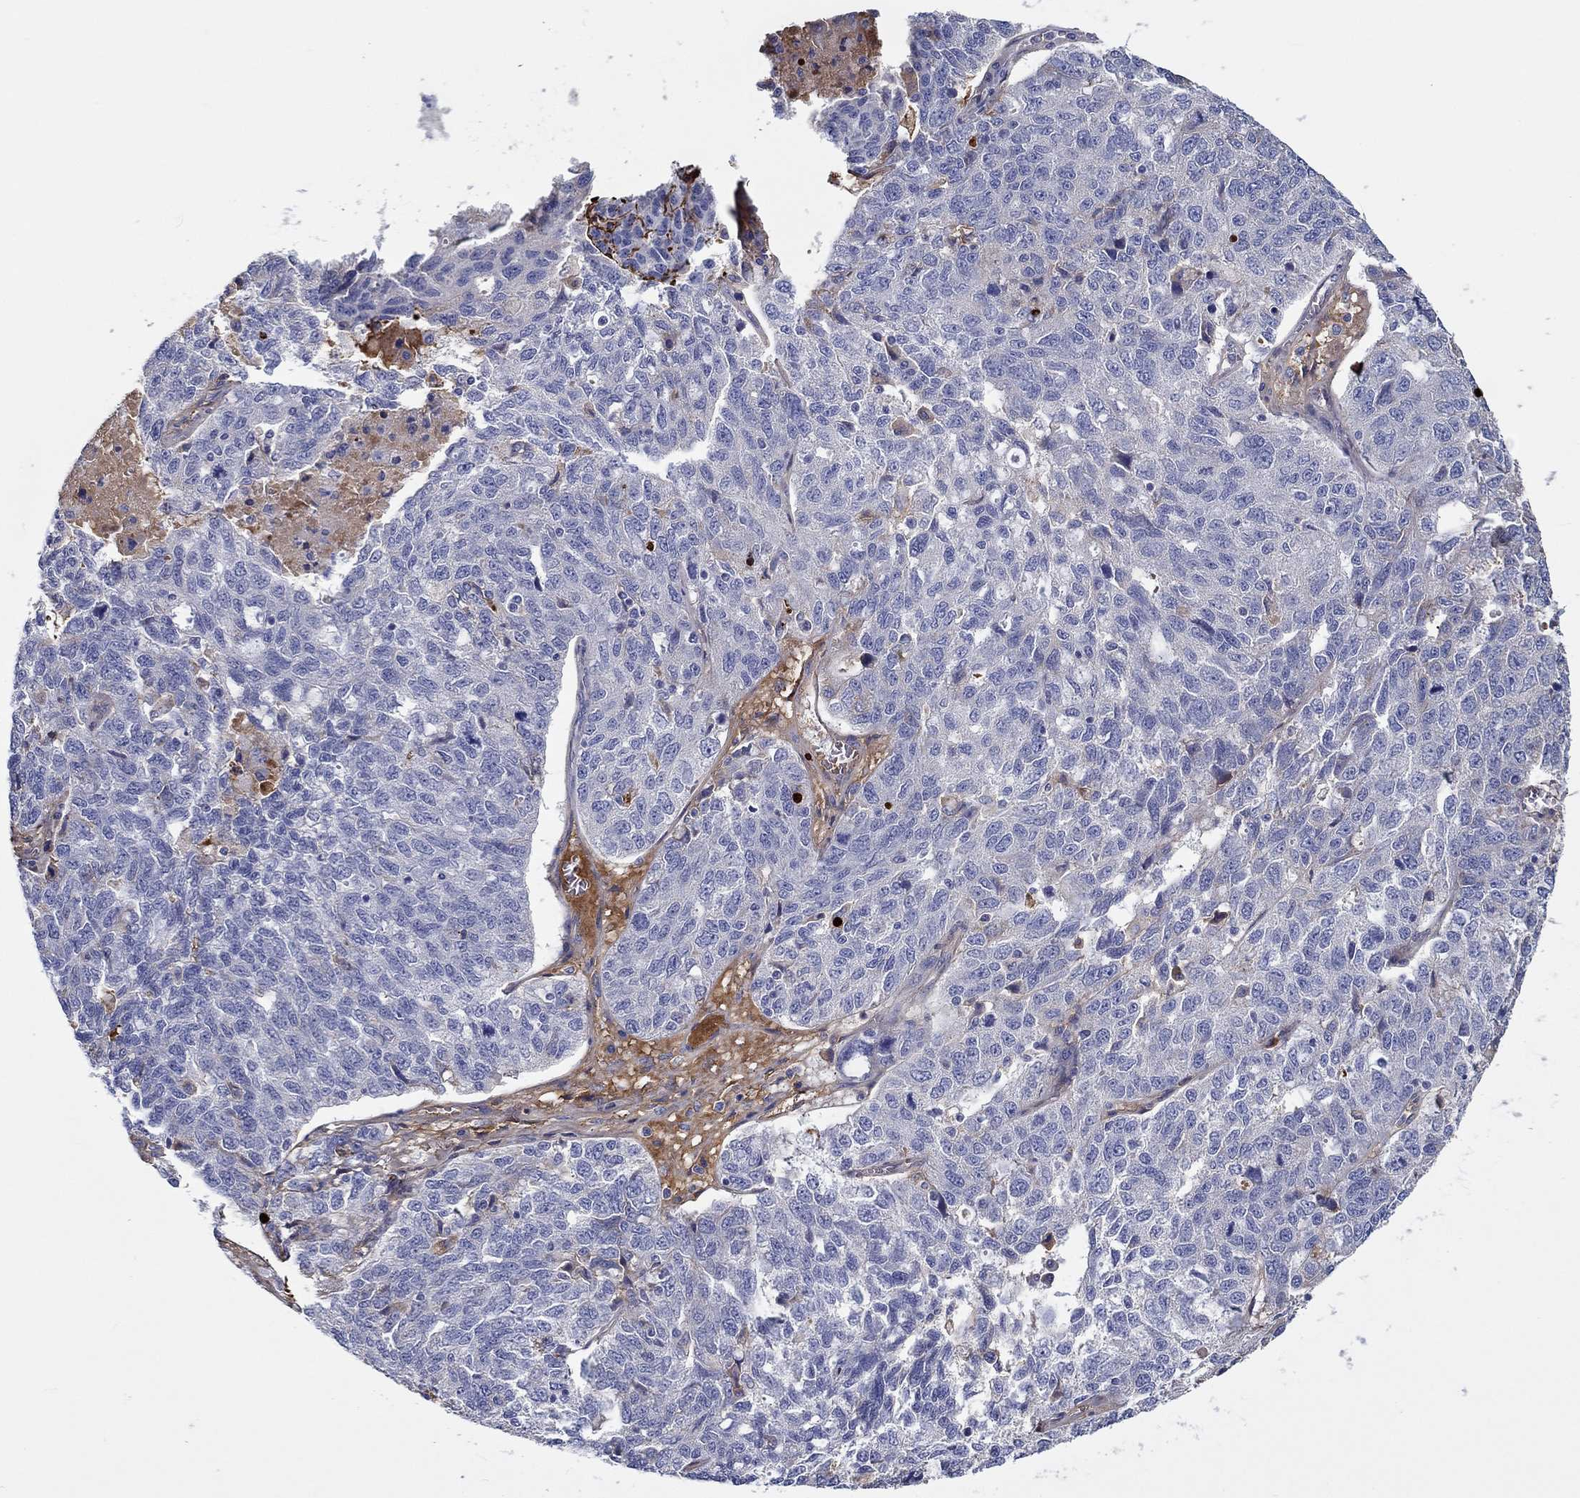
{"staining": {"intensity": "negative", "quantity": "none", "location": "none"}, "tissue": "ovarian cancer", "cell_type": "Tumor cells", "image_type": "cancer", "snomed": [{"axis": "morphology", "description": "Cystadenocarcinoma, serous, NOS"}, {"axis": "topography", "description": "Ovary"}], "caption": "Immunohistochemistry micrograph of neoplastic tissue: ovarian serous cystadenocarcinoma stained with DAB shows no significant protein positivity in tumor cells.", "gene": "TGFBI", "patient": {"sex": "female", "age": 71}}